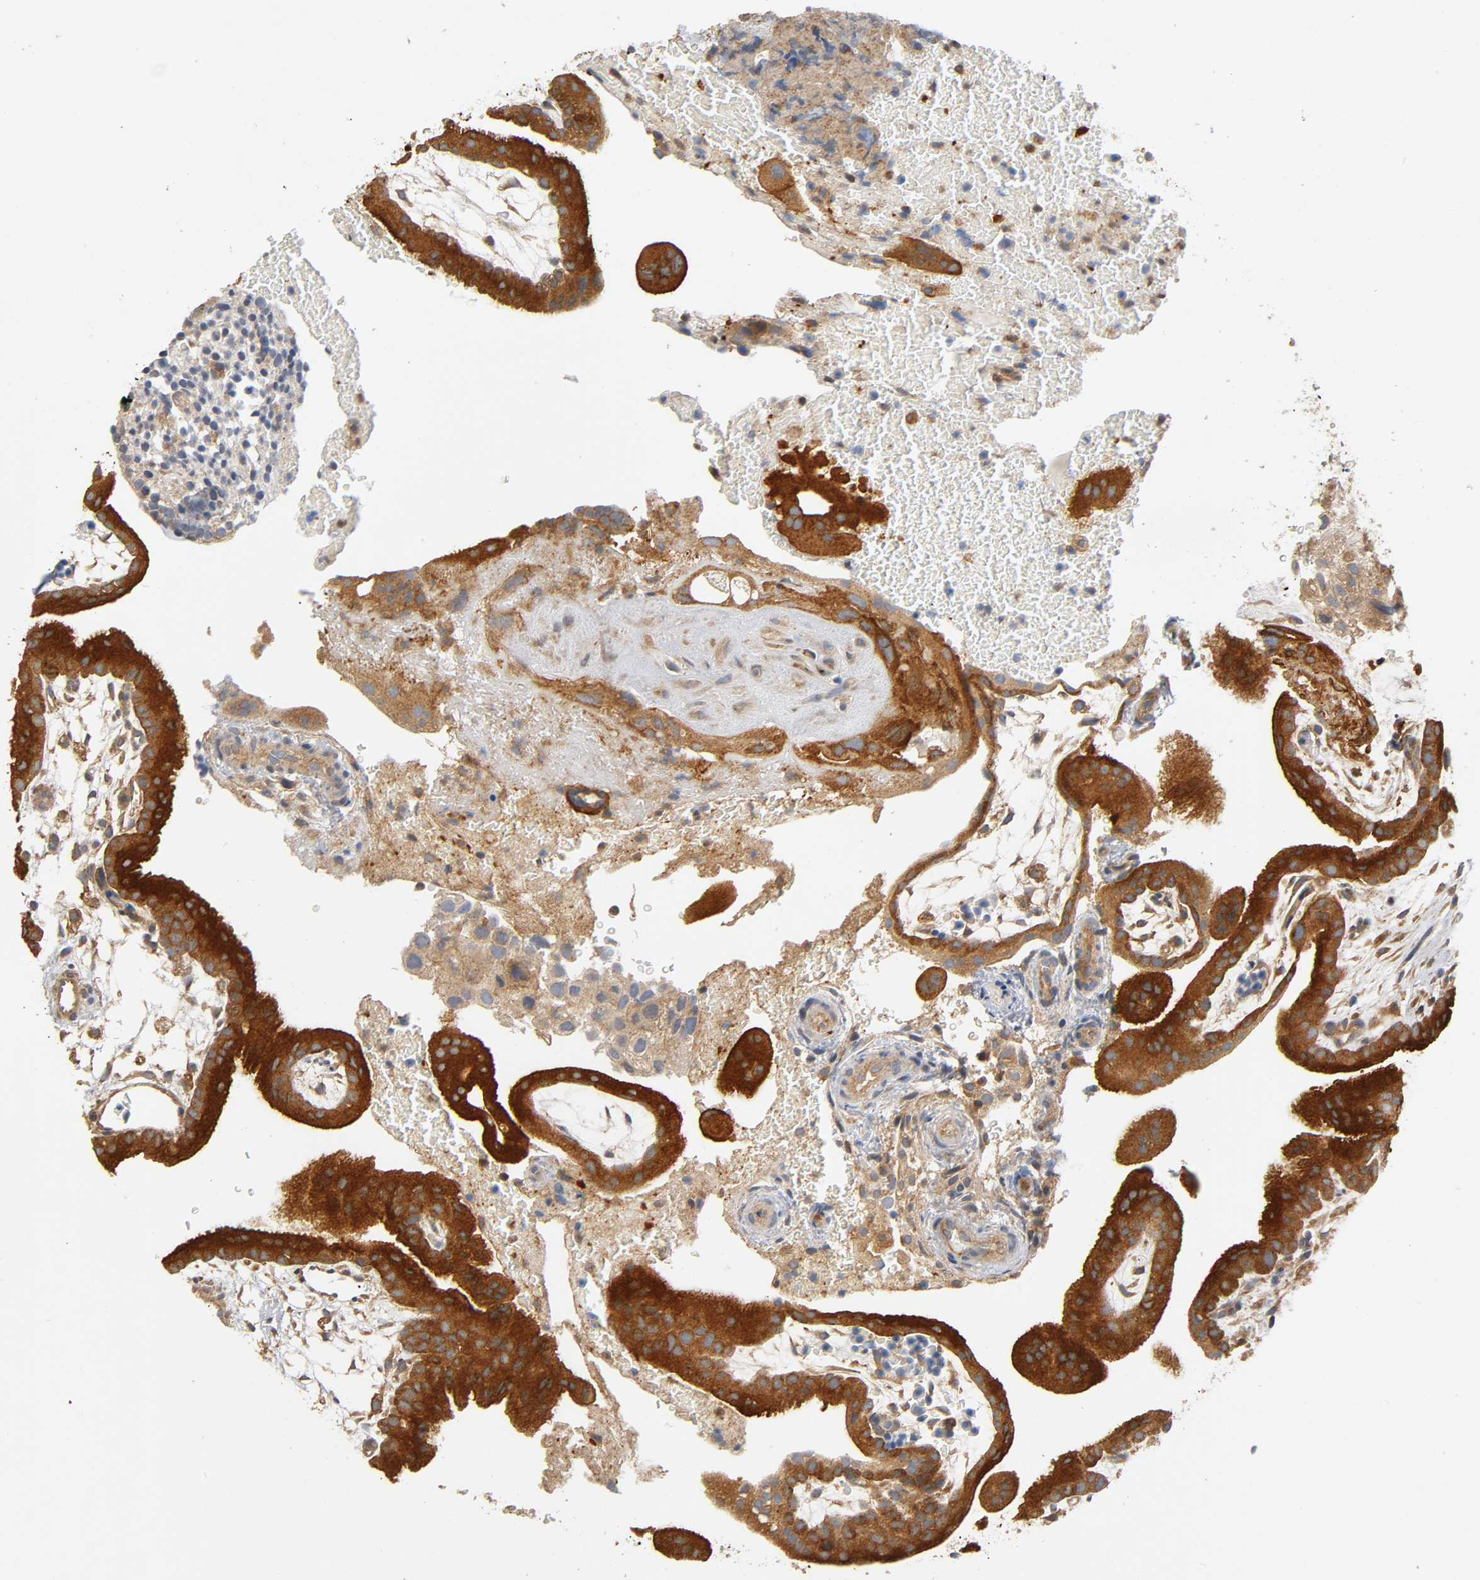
{"staining": {"intensity": "moderate", "quantity": ">75%", "location": "cytoplasmic/membranous"}, "tissue": "placenta", "cell_type": "Decidual cells", "image_type": "normal", "snomed": [{"axis": "morphology", "description": "Normal tissue, NOS"}, {"axis": "topography", "description": "Placenta"}], "caption": "Immunohistochemistry (IHC) of benign placenta shows medium levels of moderate cytoplasmic/membranous positivity in about >75% of decidual cells. (Brightfield microscopy of DAB IHC at high magnification).", "gene": "IKBKB", "patient": {"sex": "female", "age": 19}}